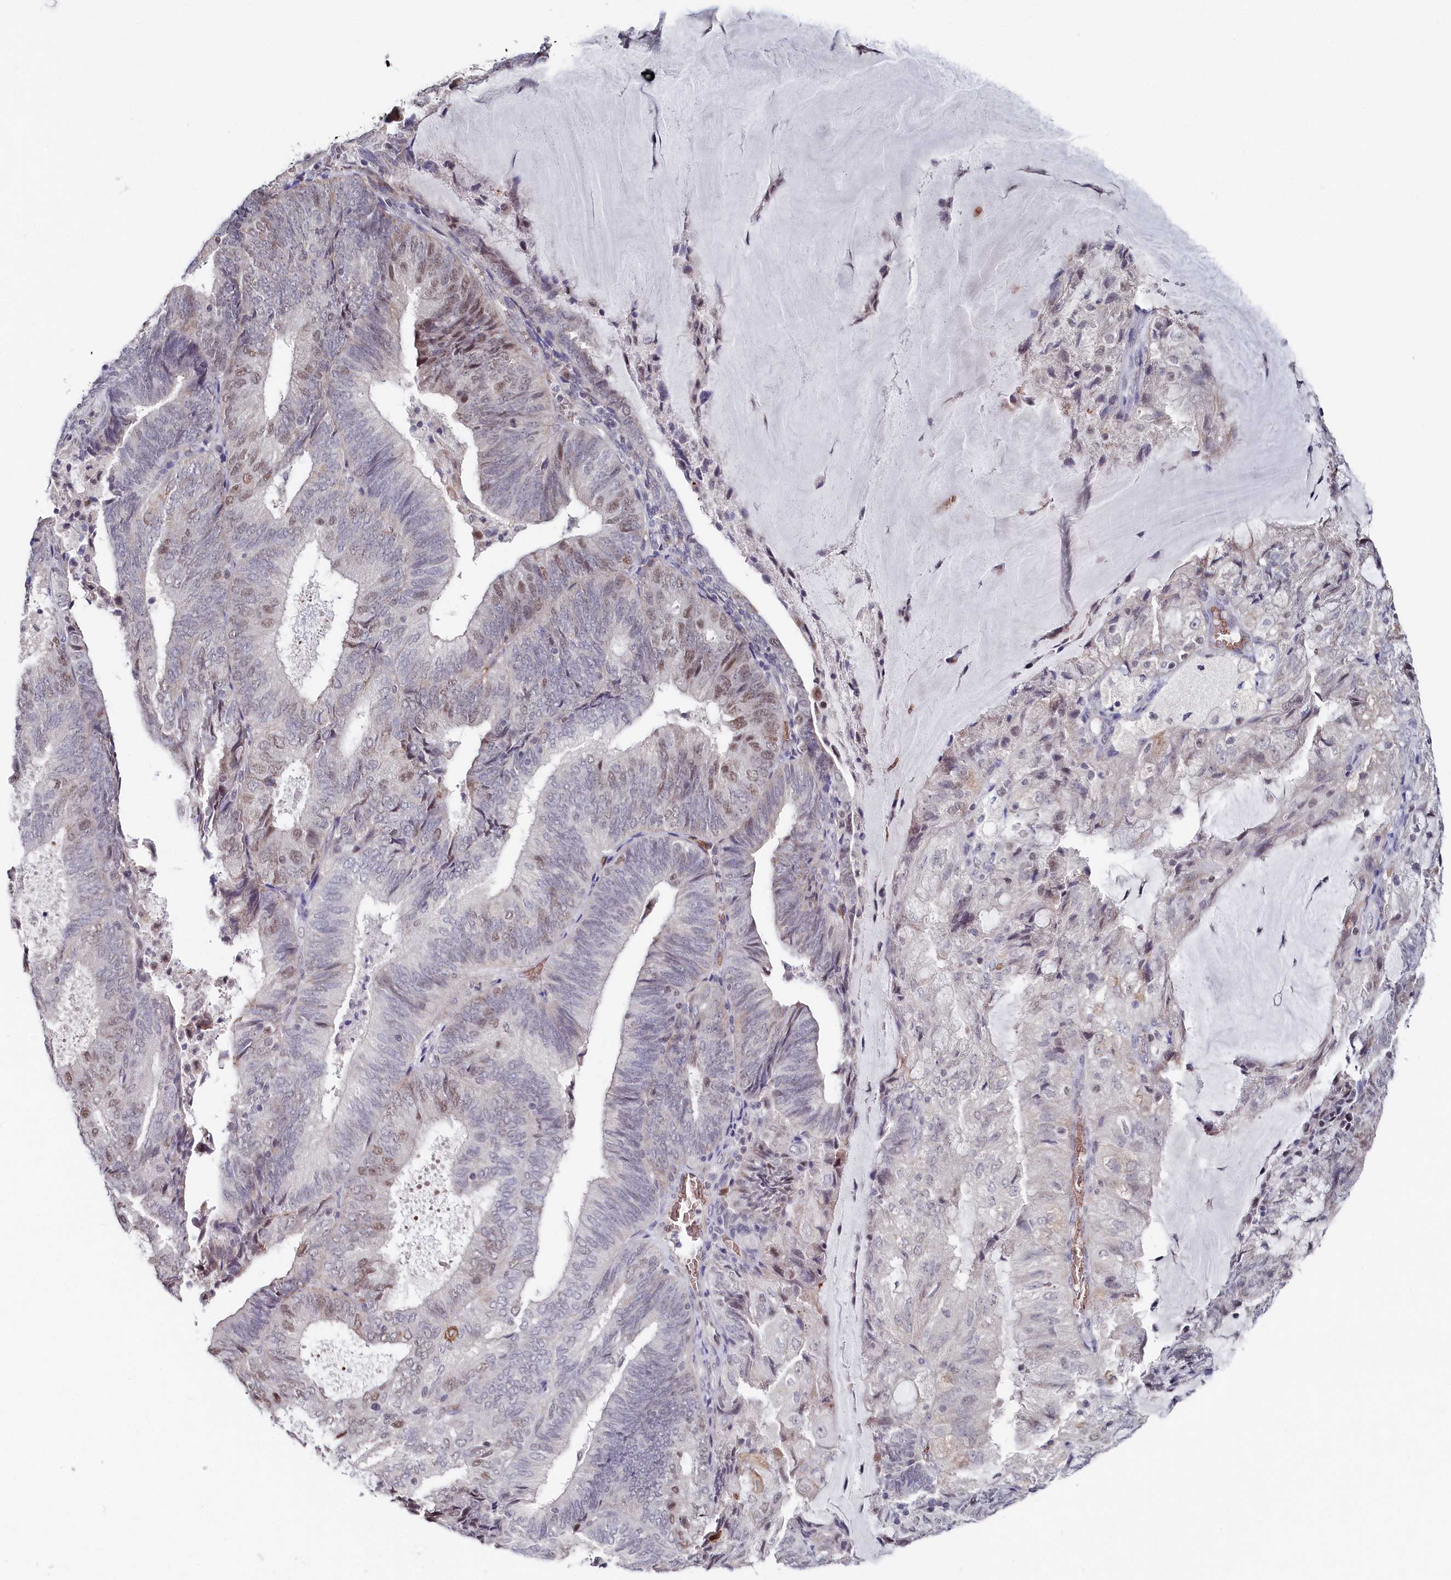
{"staining": {"intensity": "moderate", "quantity": "<25%", "location": "nuclear"}, "tissue": "endometrial cancer", "cell_type": "Tumor cells", "image_type": "cancer", "snomed": [{"axis": "morphology", "description": "Adenocarcinoma, NOS"}, {"axis": "topography", "description": "Endometrium"}], "caption": "This photomicrograph demonstrates endometrial cancer (adenocarcinoma) stained with immunohistochemistry (IHC) to label a protein in brown. The nuclear of tumor cells show moderate positivity for the protein. Nuclei are counter-stained blue.", "gene": "TIGD4", "patient": {"sex": "female", "age": 81}}